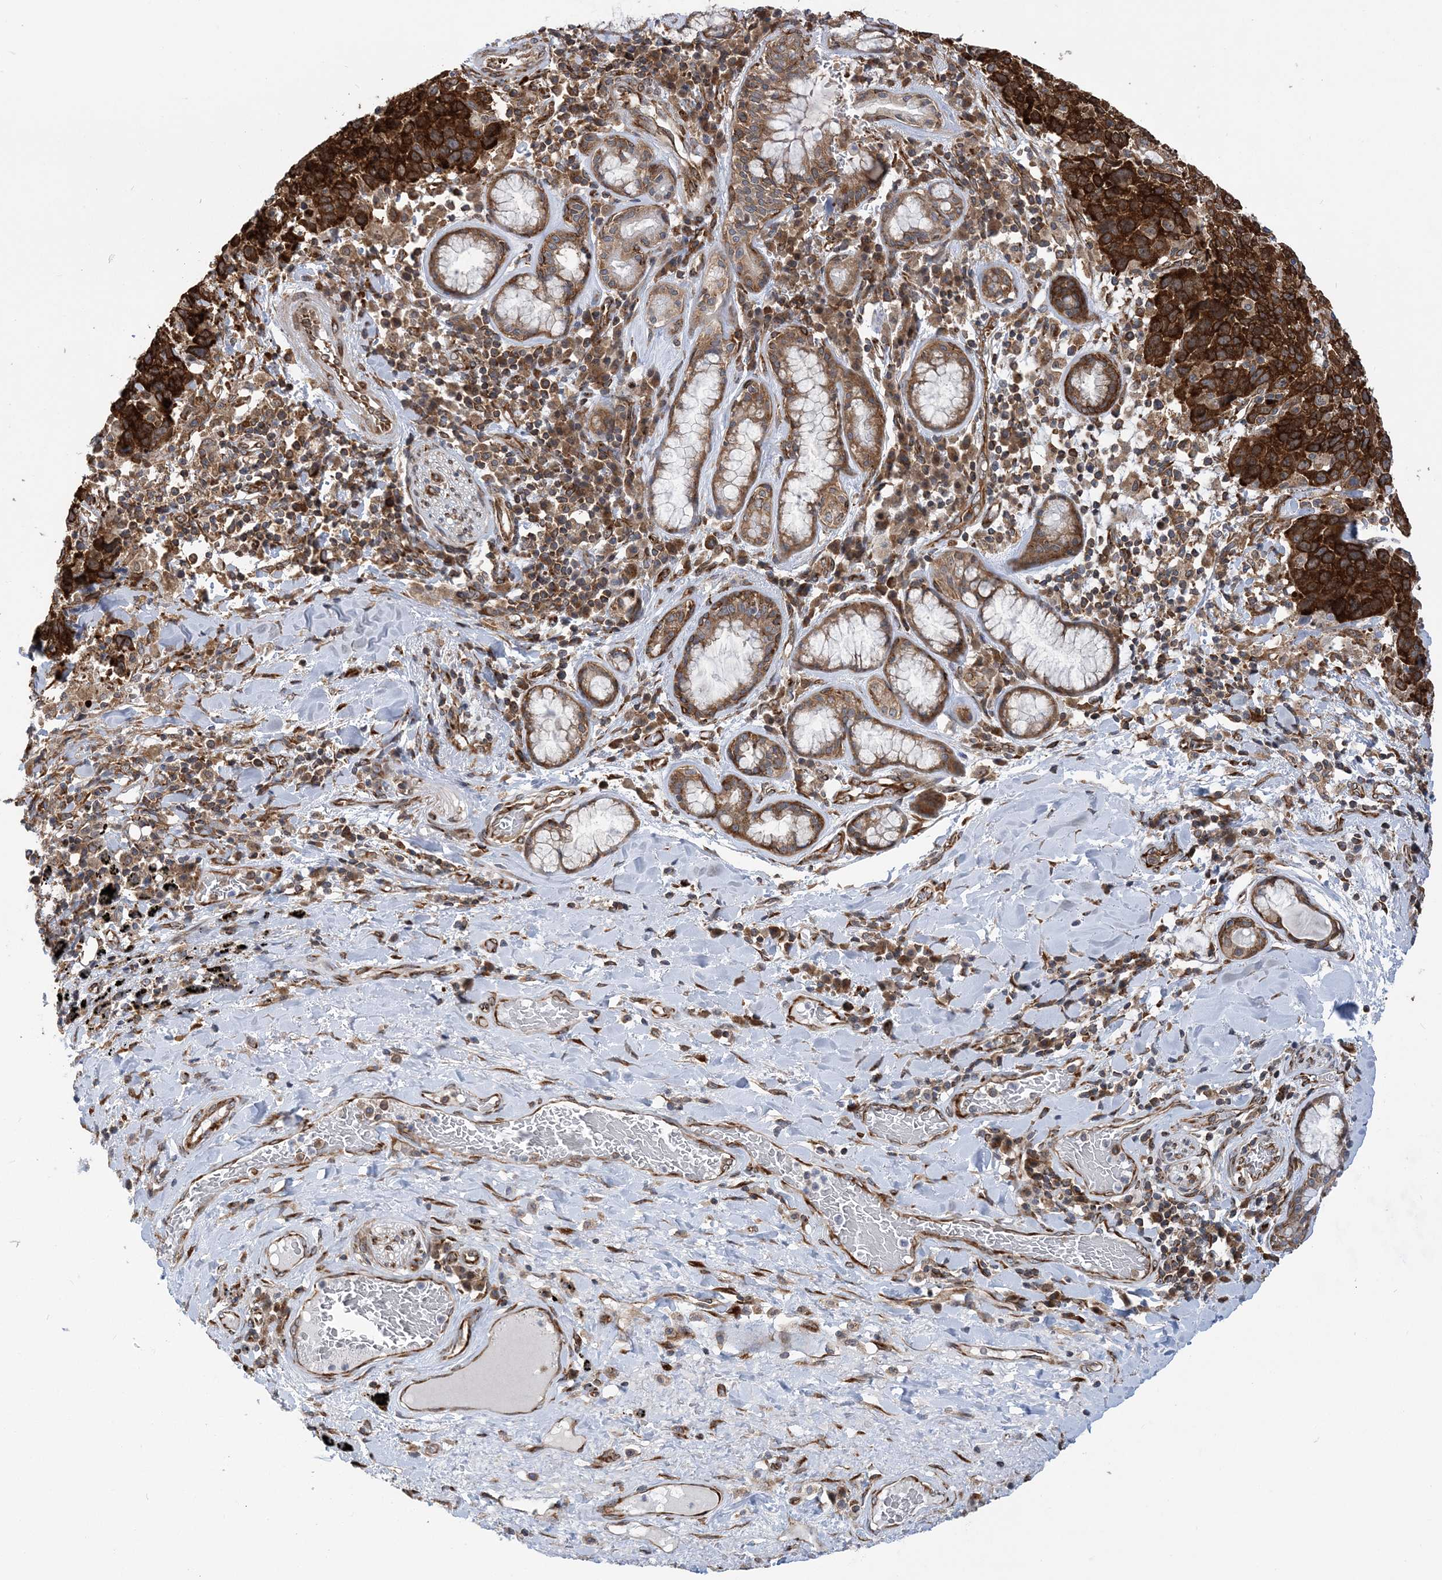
{"staining": {"intensity": "strong", "quantity": ">75%", "location": "cytoplasmic/membranous"}, "tissue": "lung cancer", "cell_type": "Tumor cells", "image_type": "cancer", "snomed": [{"axis": "morphology", "description": "Squamous cell carcinoma, NOS"}, {"axis": "topography", "description": "Lung"}], "caption": "This image exhibits immunohistochemistry (IHC) staining of human lung cancer, with high strong cytoplasmic/membranous staining in approximately >75% of tumor cells.", "gene": "PHF1", "patient": {"sex": "male", "age": 66}}